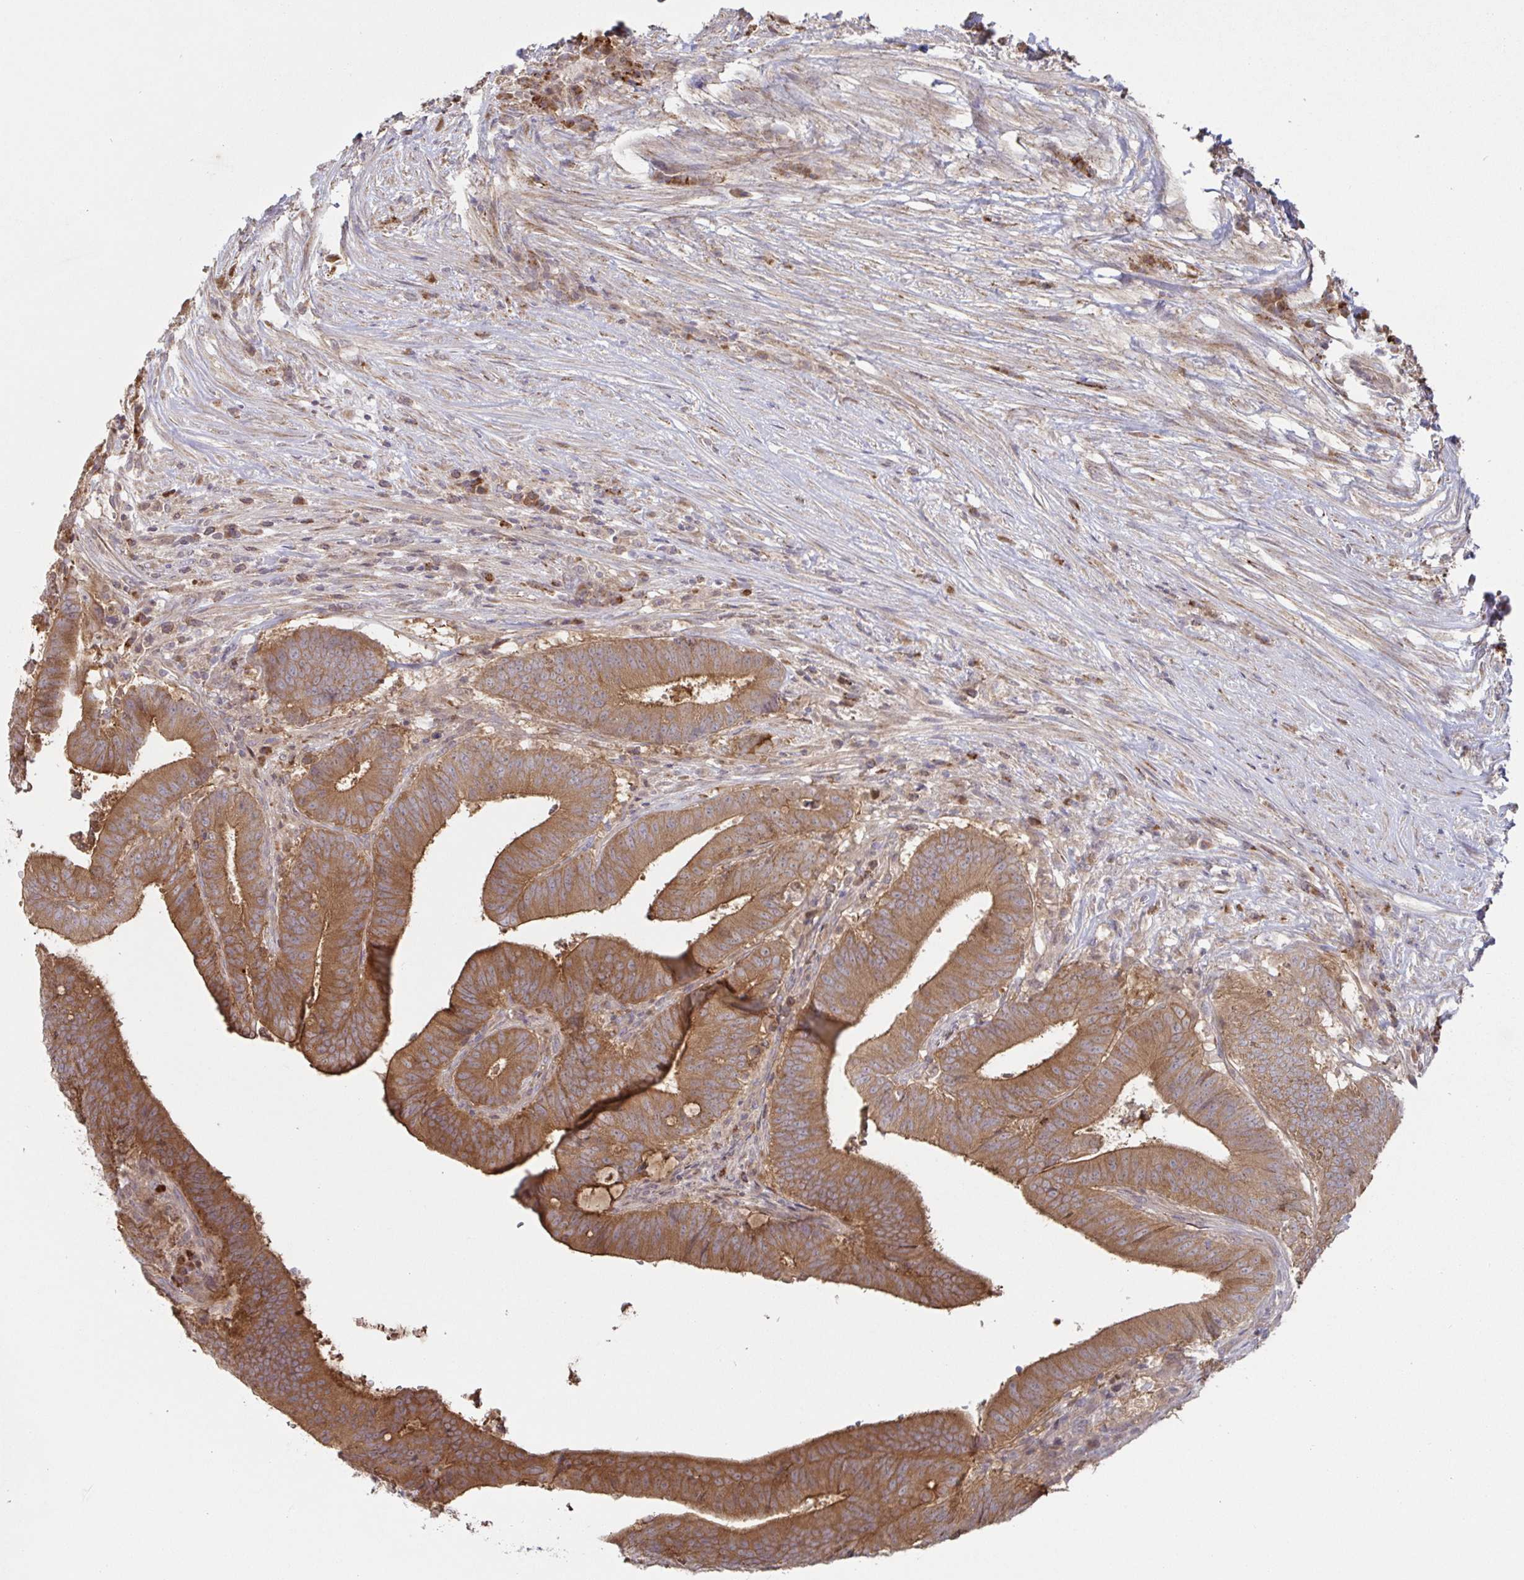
{"staining": {"intensity": "moderate", "quantity": ">75%", "location": "cytoplasmic/membranous"}, "tissue": "colorectal cancer", "cell_type": "Tumor cells", "image_type": "cancer", "snomed": [{"axis": "morphology", "description": "Adenocarcinoma, NOS"}, {"axis": "topography", "description": "Colon"}], "caption": "This is an image of IHC staining of adenocarcinoma (colorectal), which shows moderate staining in the cytoplasmic/membranous of tumor cells.", "gene": "AACS", "patient": {"sex": "female", "age": 43}}